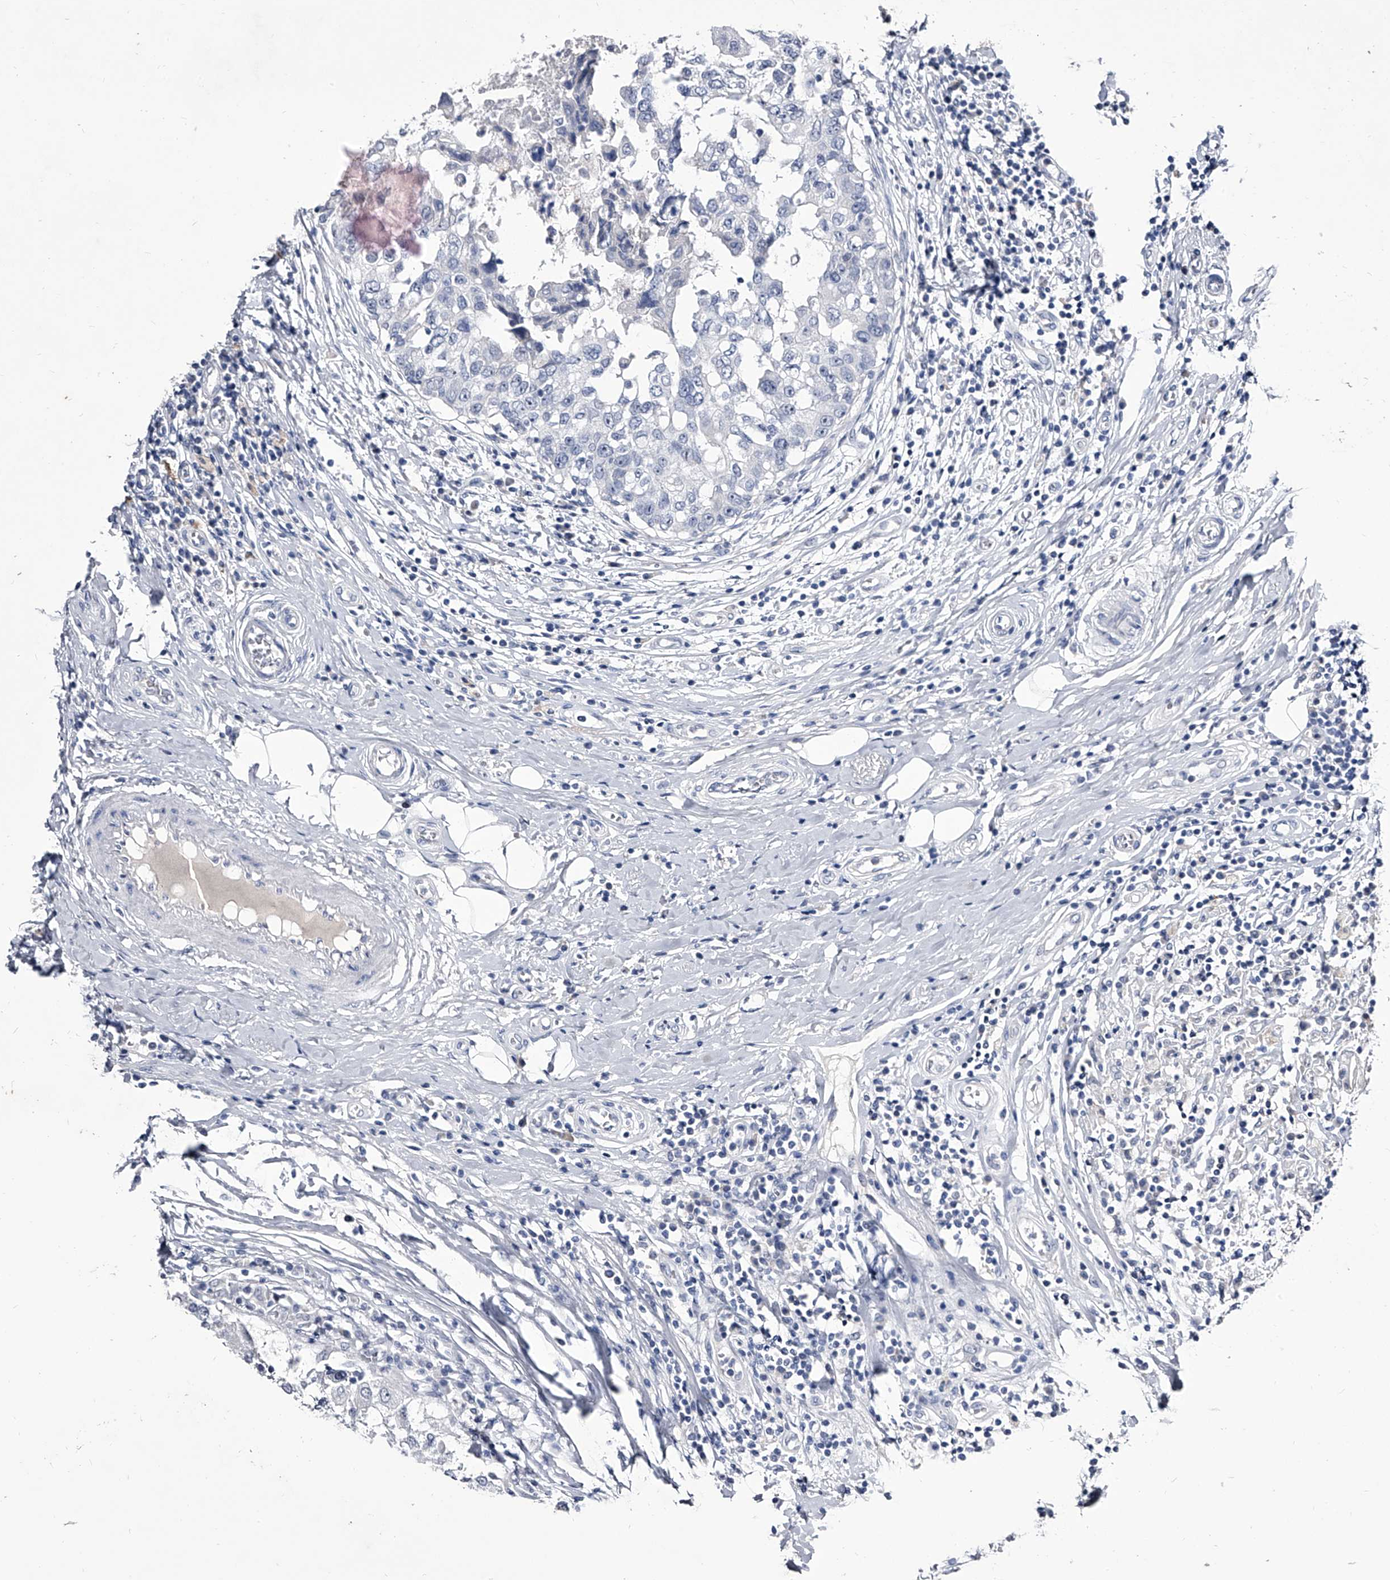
{"staining": {"intensity": "negative", "quantity": "none", "location": "none"}, "tissue": "breast cancer", "cell_type": "Tumor cells", "image_type": "cancer", "snomed": [{"axis": "morphology", "description": "Duct carcinoma"}, {"axis": "topography", "description": "Breast"}], "caption": "Histopathology image shows no significant protein positivity in tumor cells of invasive ductal carcinoma (breast).", "gene": "CRISP2", "patient": {"sex": "female", "age": 27}}